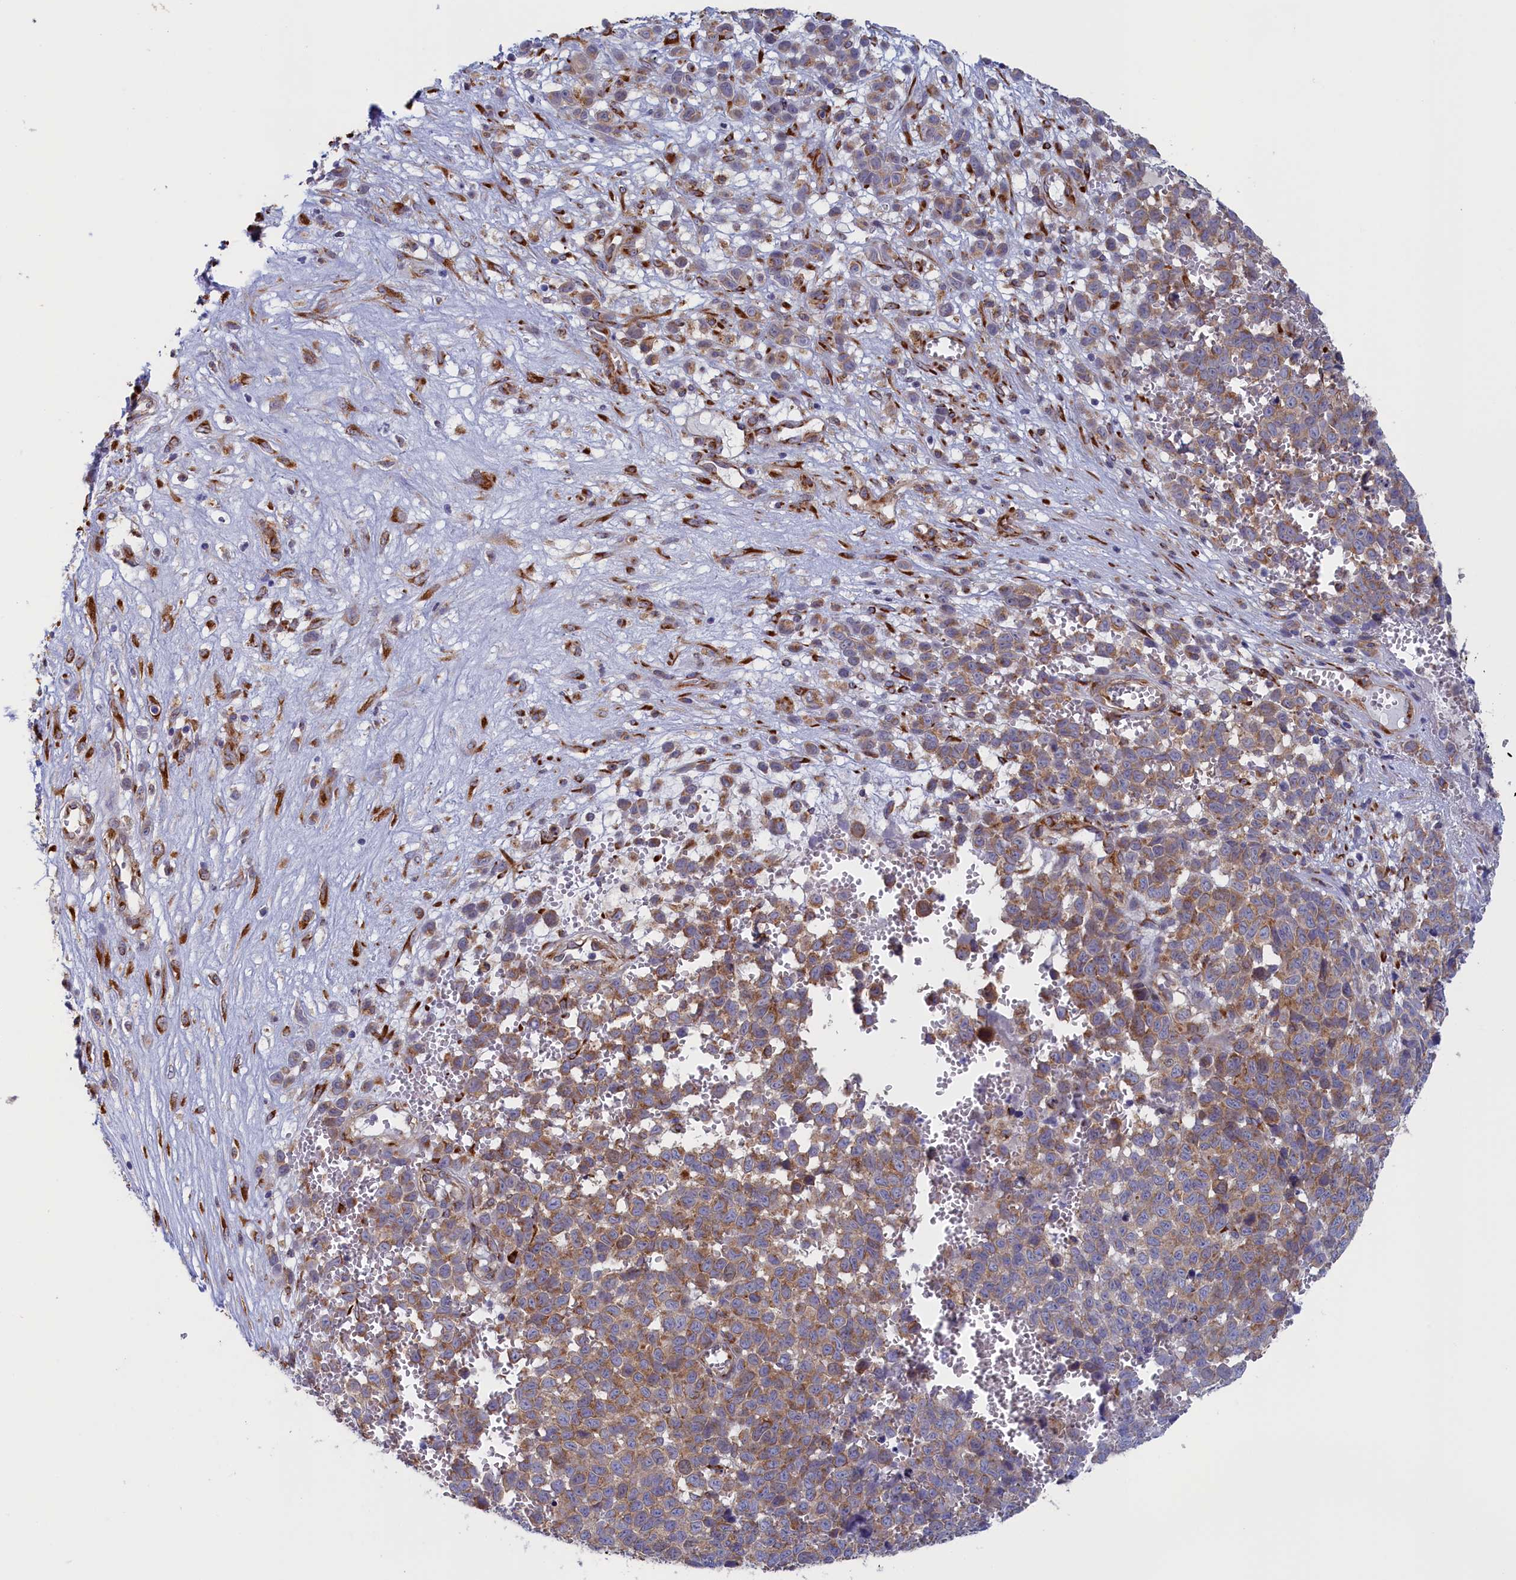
{"staining": {"intensity": "moderate", "quantity": ">75%", "location": "cytoplasmic/membranous"}, "tissue": "melanoma", "cell_type": "Tumor cells", "image_type": "cancer", "snomed": [{"axis": "morphology", "description": "Malignant melanoma, NOS"}, {"axis": "topography", "description": "Nose, NOS"}], "caption": "High-power microscopy captured an immunohistochemistry (IHC) histopathology image of malignant melanoma, revealing moderate cytoplasmic/membranous staining in about >75% of tumor cells.", "gene": "CCDC68", "patient": {"sex": "female", "age": 48}}